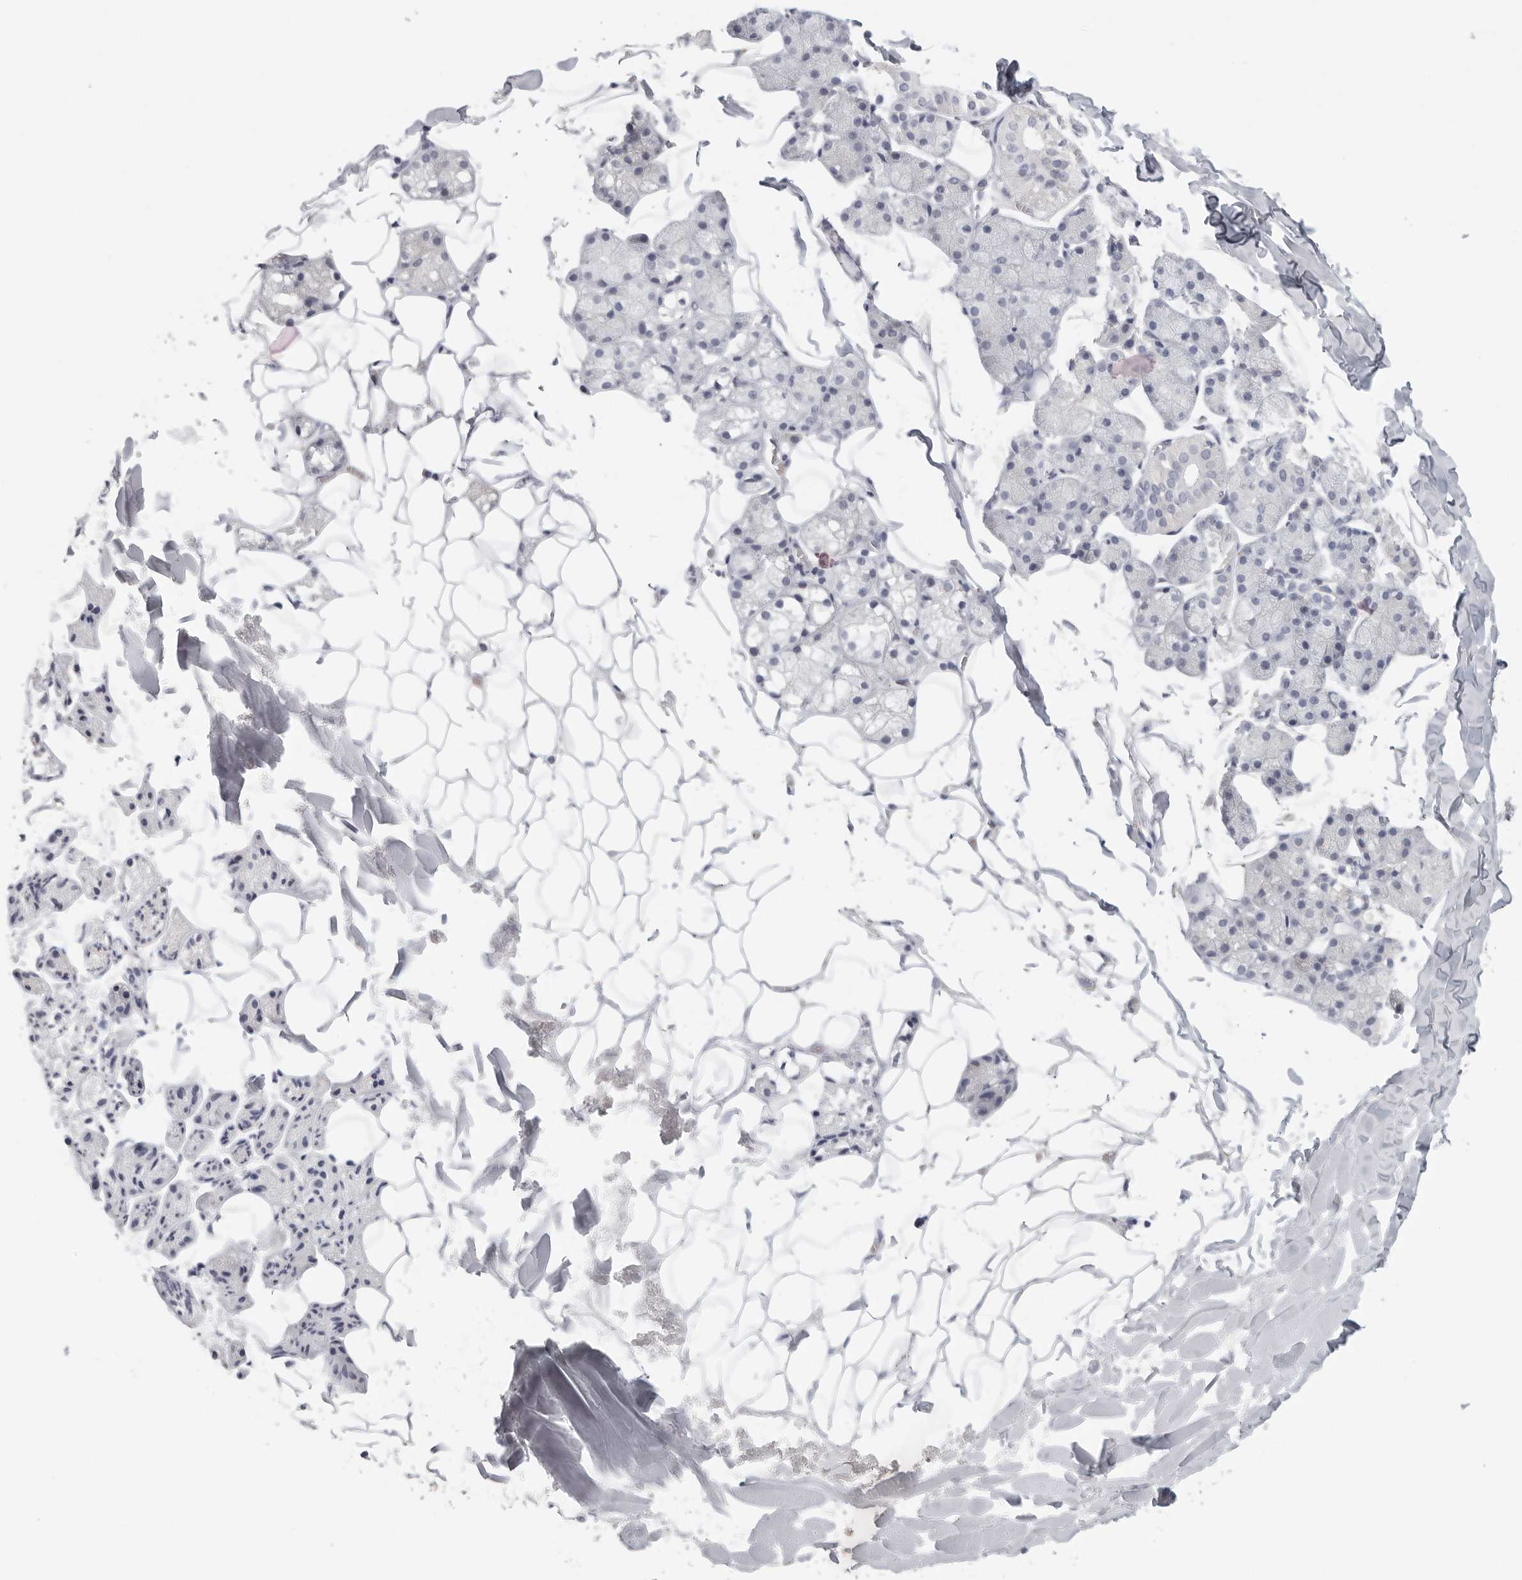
{"staining": {"intensity": "negative", "quantity": "none", "location": "none"}, "tissue": "salivary gland", "cell_type": "Glandular cells", "image_type": "normal", "snomed": [{"axis": "morphology", "description": "Normal tissue, NOS"}, {"axis": "topography", "description": "Salivary gland"}], "caption": "Protein analysis of benign salivary gland exhibits no significant positivity in glandular cells. (DAB immunohistochemistry with hematoxylin counter stain).", "gene": "DNAJC11", "patient": {"sex": "female", "age": 33}}